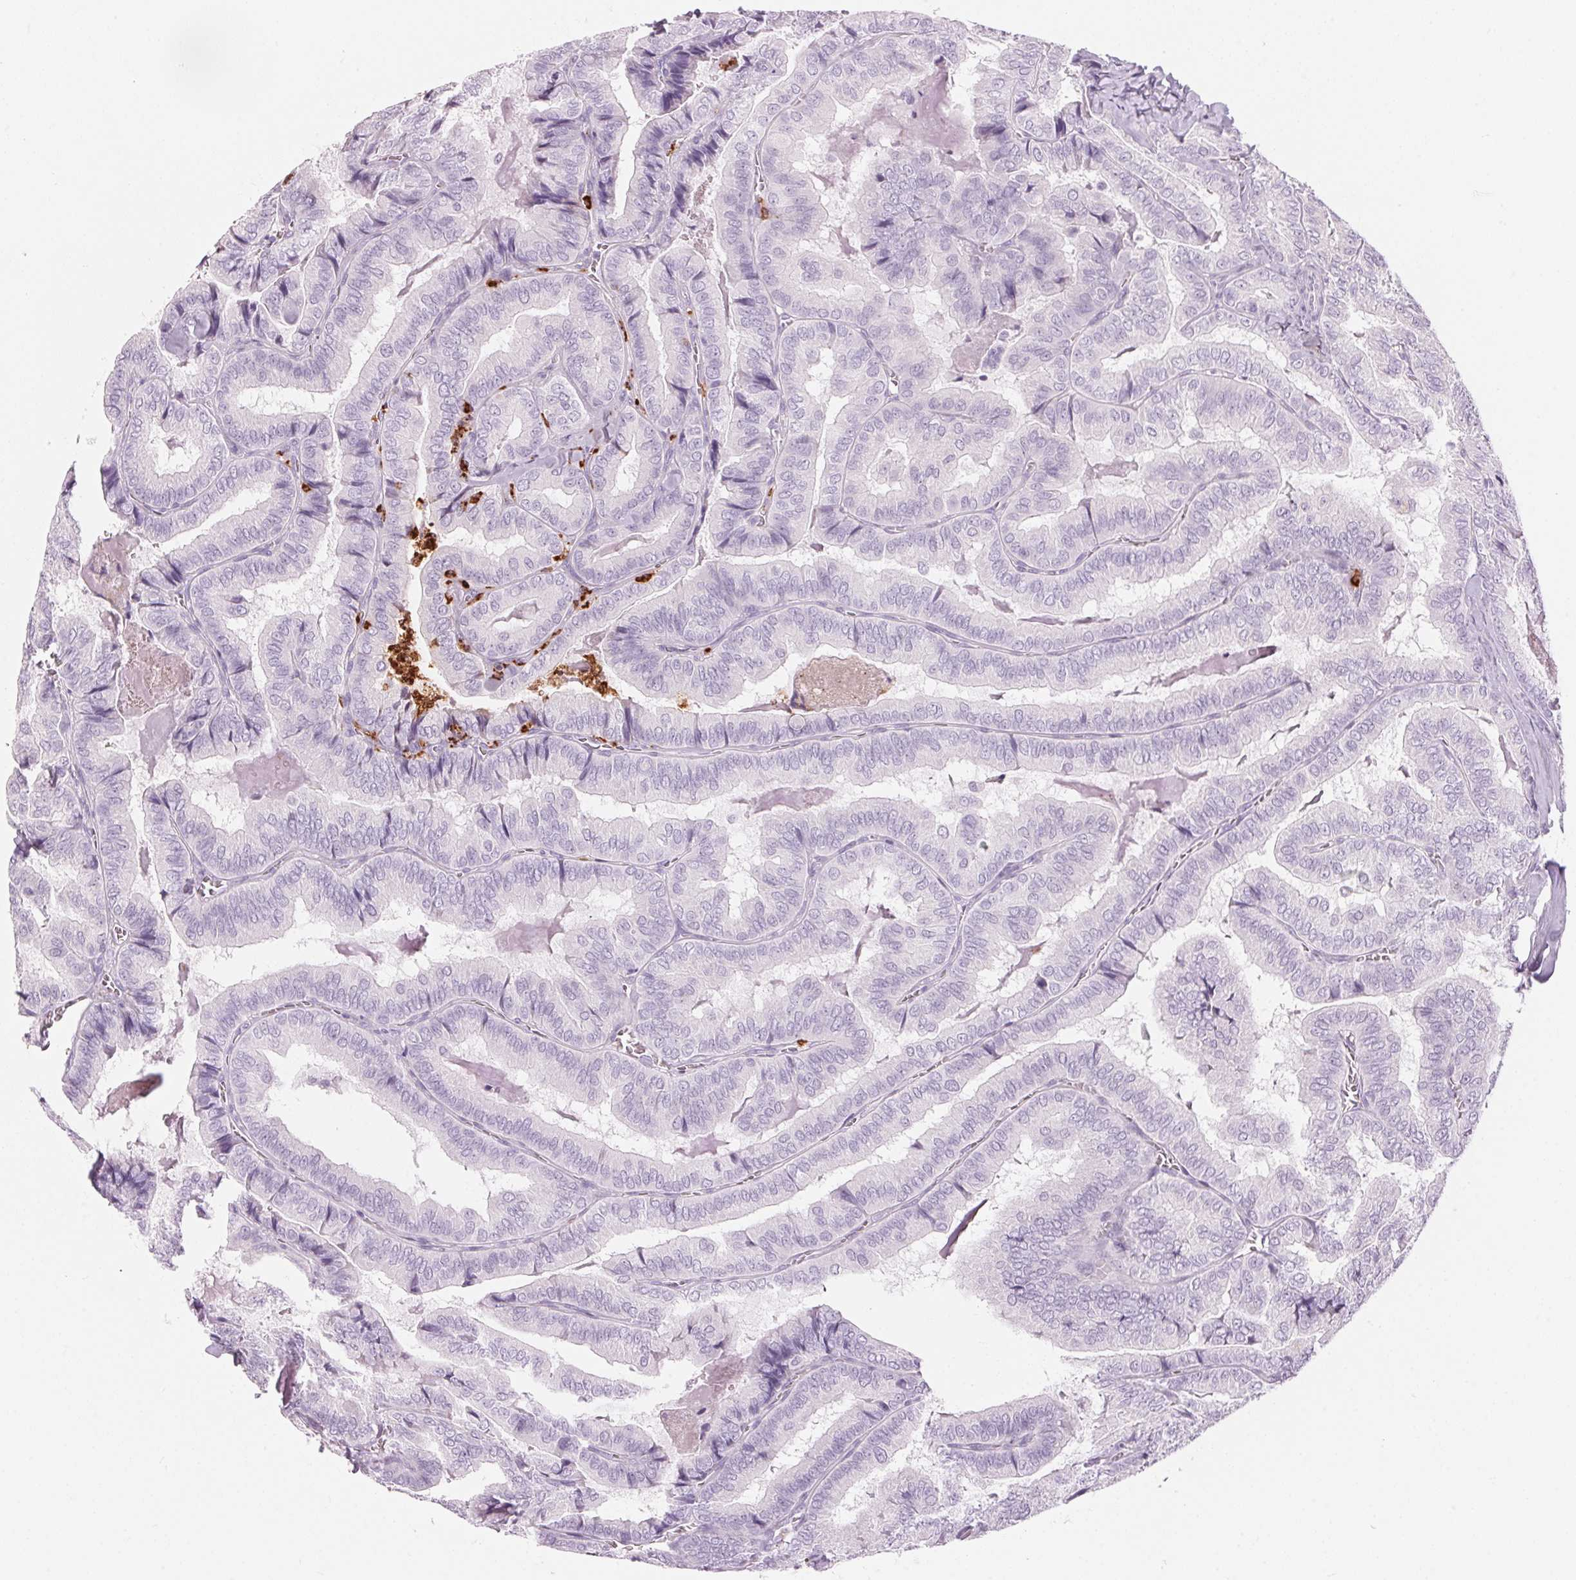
{"staining": {"intensity": "negative", "quantity": "none", "location": "none"}, "tissue": "thyroid cancer", "cell_type": "Tumor cells", "image_type": "cancer", "snomed": [{"axis": "morphology", "description": "Papillary adenocarcinoma, NOS"}, {"axis": "topography", "description": "Thyroid gland"}], "caption": "DAB (3,3'-diaminobenzidine) immunohistochemical staining of human thyroid cancer (papillary adenocarcinoma) demonstrates no significant staining in tumor cells.", "gene": "KLK7", "patient": {"sex": "female", "age": 75}}